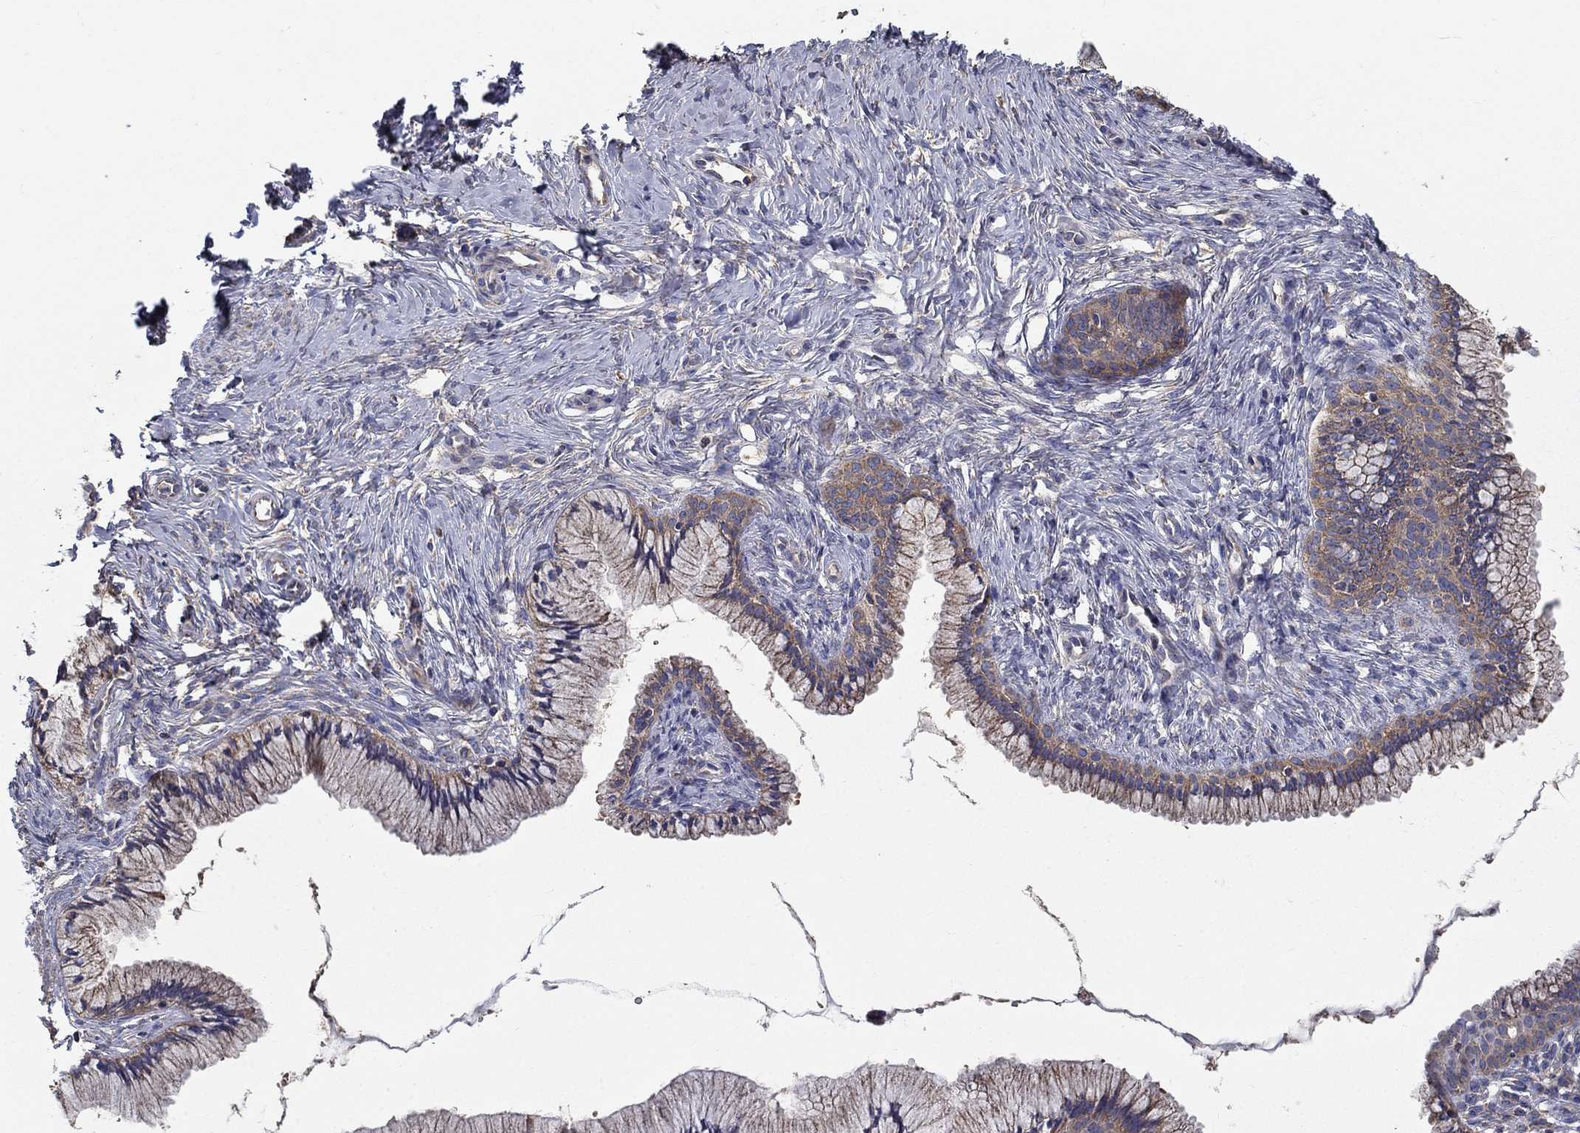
{"staining": {"intensity": "moderate", "quantity": "25%-75%", "location": "cytoplasmic/membranous"}, "tissue": "cervix", "cell_type": "Glandular cells", "image_type": "normal", "snomed": [{"axis": "morphology", "description": "Normal tissue, NOS"}, {"axis": "topography", "description": "Cervix"}], "caption": "Immunohistochemistry photomicrograph of benign cervix: human cervix stained using immunohistochemistry (IHC) reveals medium levels of moderate protein expression localized specifically in the cytoplasmic/membranous of glandular cells, appearing as a cytoplasmic/membranous brown color.", "gene": "NME5", "patient": {"sex": "female", "age": 37}}